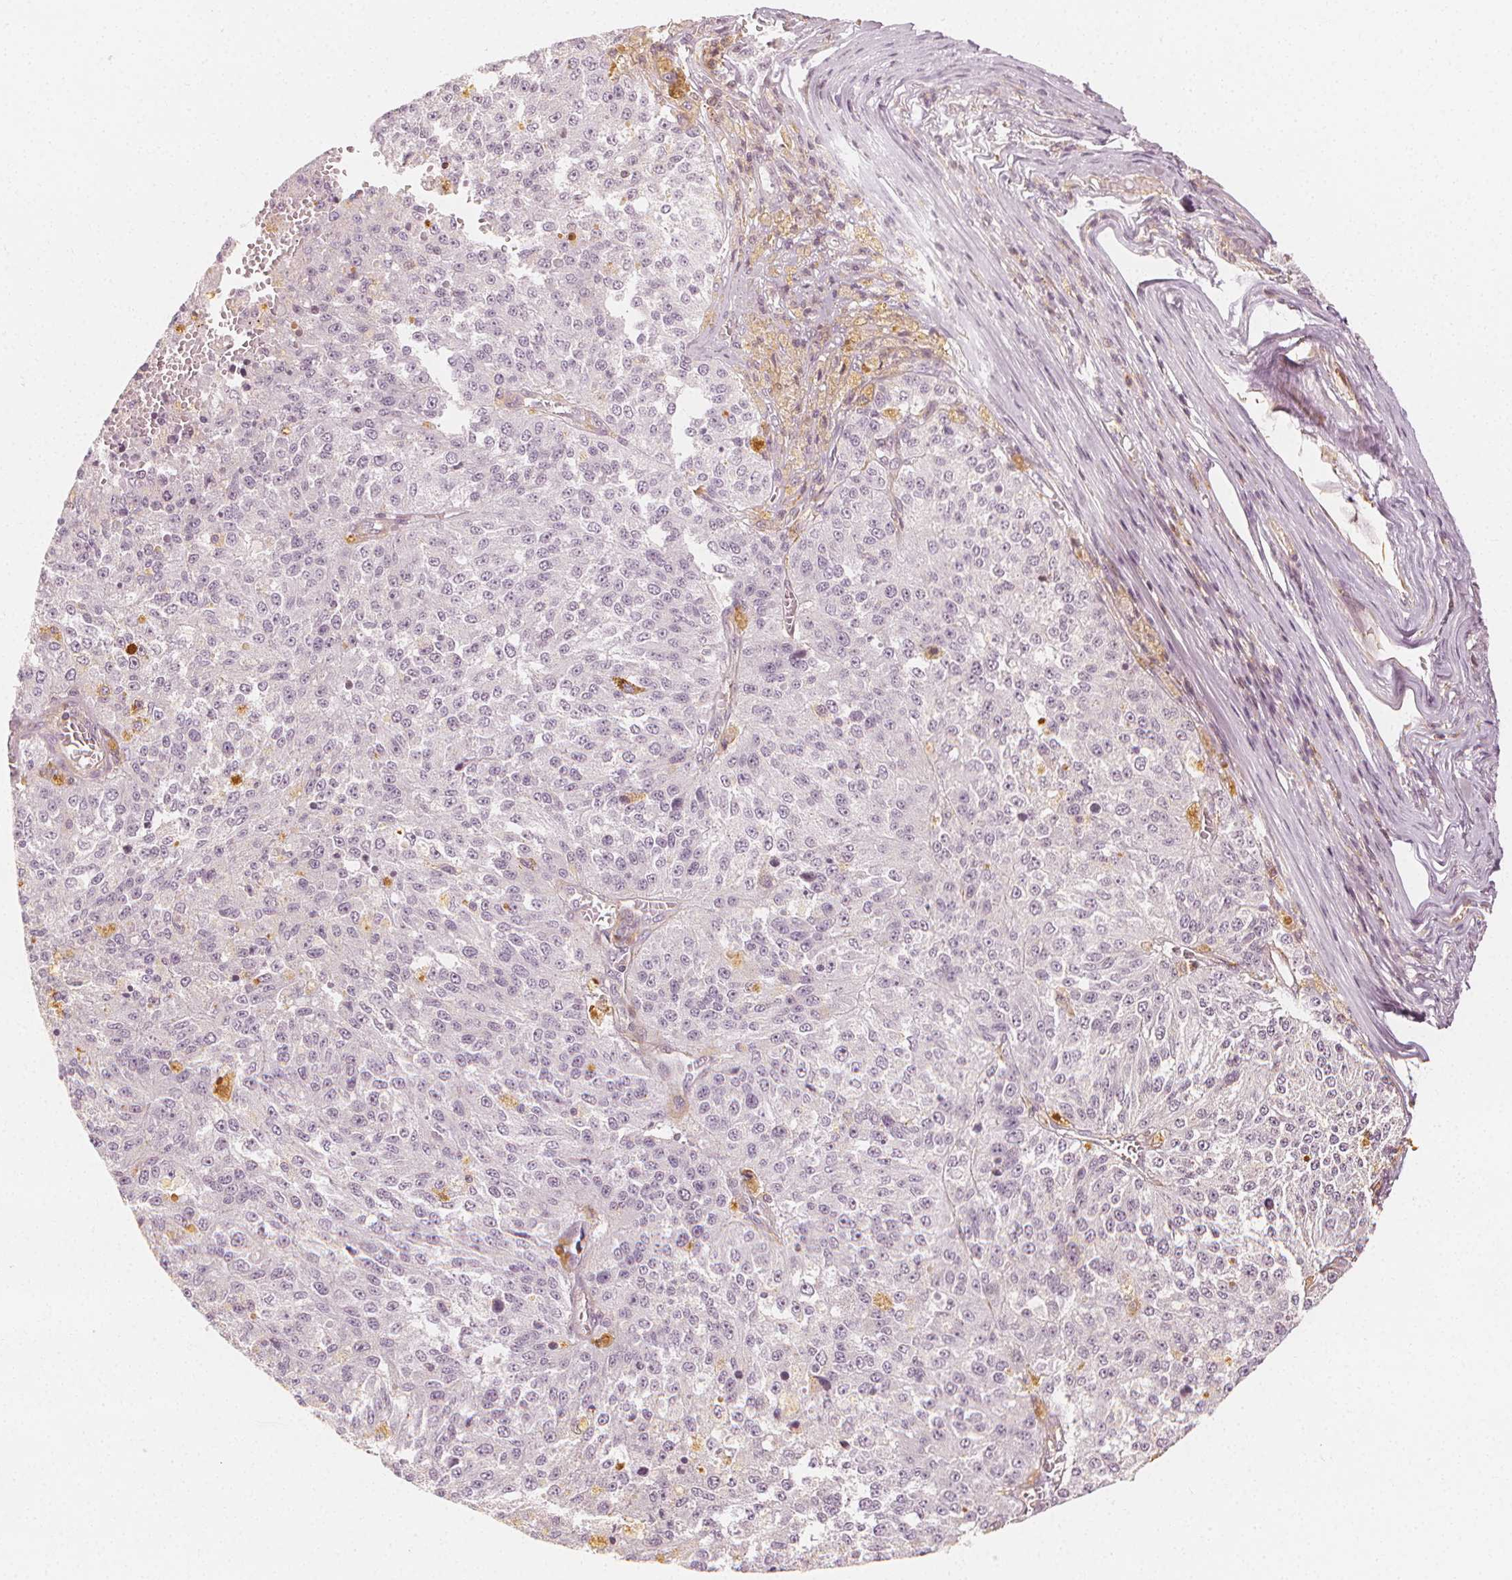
{"staining": {"intensity": "negative", "quantity": "none", "location": "none"}, "tissue": "melanoma", "cell_type": "Tumor cells", "image_type": "cancer", "snomed": [{"axis": "morphology", "description": "Malignant melanoma, Metastatic site"}, {"axis": "topography", "description": "Lymph node"}], "caption": "Immunohistochemistry of melanoma exhibits no expression in tumor cells. (DAB (3,3'-diaminobenzidine) IHC visualized using brightfield microscopy, high magnification).", "gene": "ARHGAP26", "patient": {"sex": "female", "age": 64}}